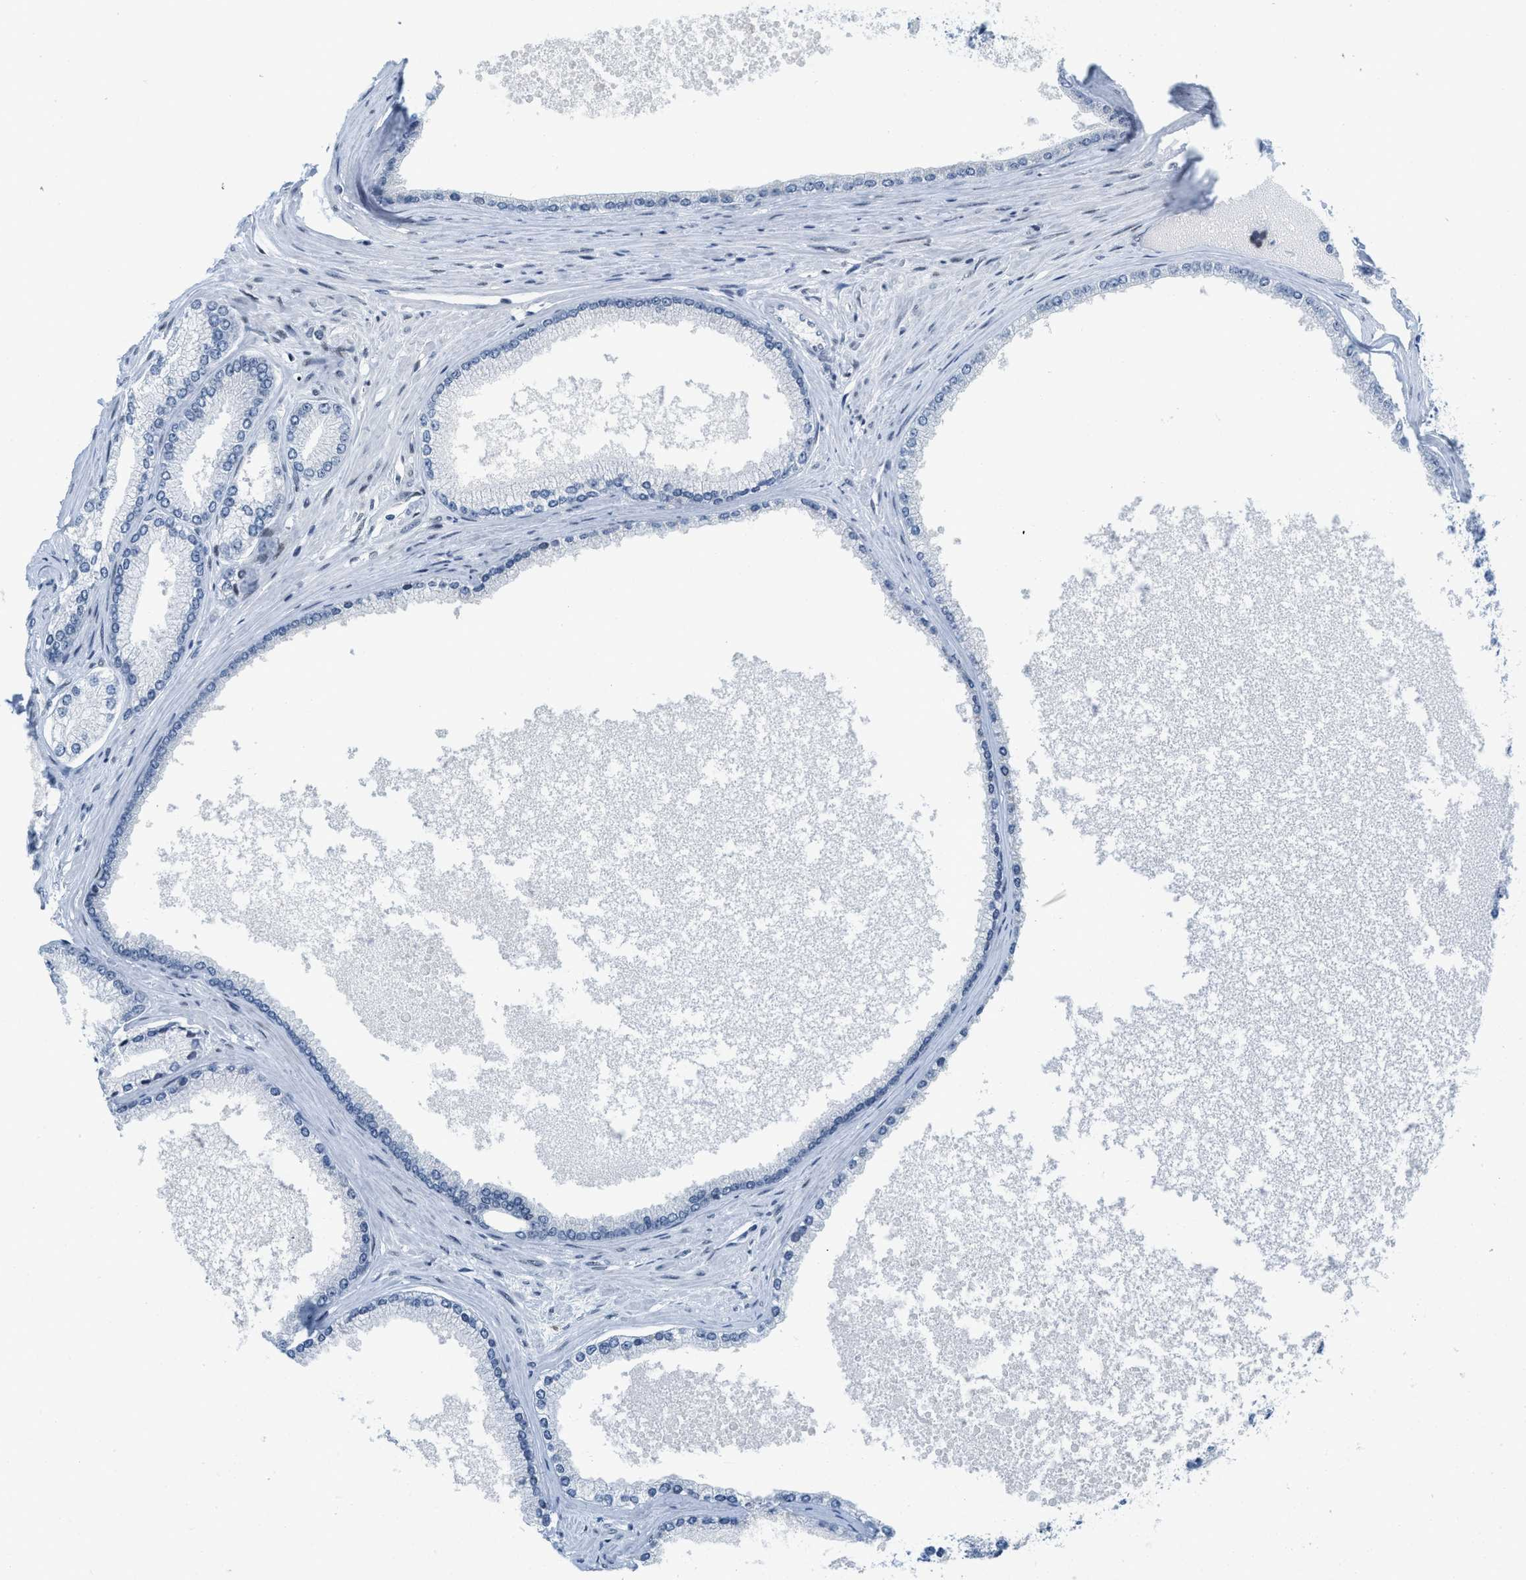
{"staining": {"intensity": "negative", "quantity": "none", "location": "none"}, "tissue": "prostate cancer", "cell_type": "Tumor cells", "image_type": "cancer", "snomed": [{"axis": "morphology", "description": "Adenocarcinoma, High grade"}, {"axis": "topography", "description": "Prostate"}], "caption": "IHC image of prostate adenocarcinoma (high-grade) stained for a protein (brown), which reveals no positivity in tumor cells. Brightfield microscopy of IHC stained with DAB (brown) and hematoxylin (blue), captured at high magnification.", "gene": "PBX1", "patient": {"sex": "male", "age": 61}}